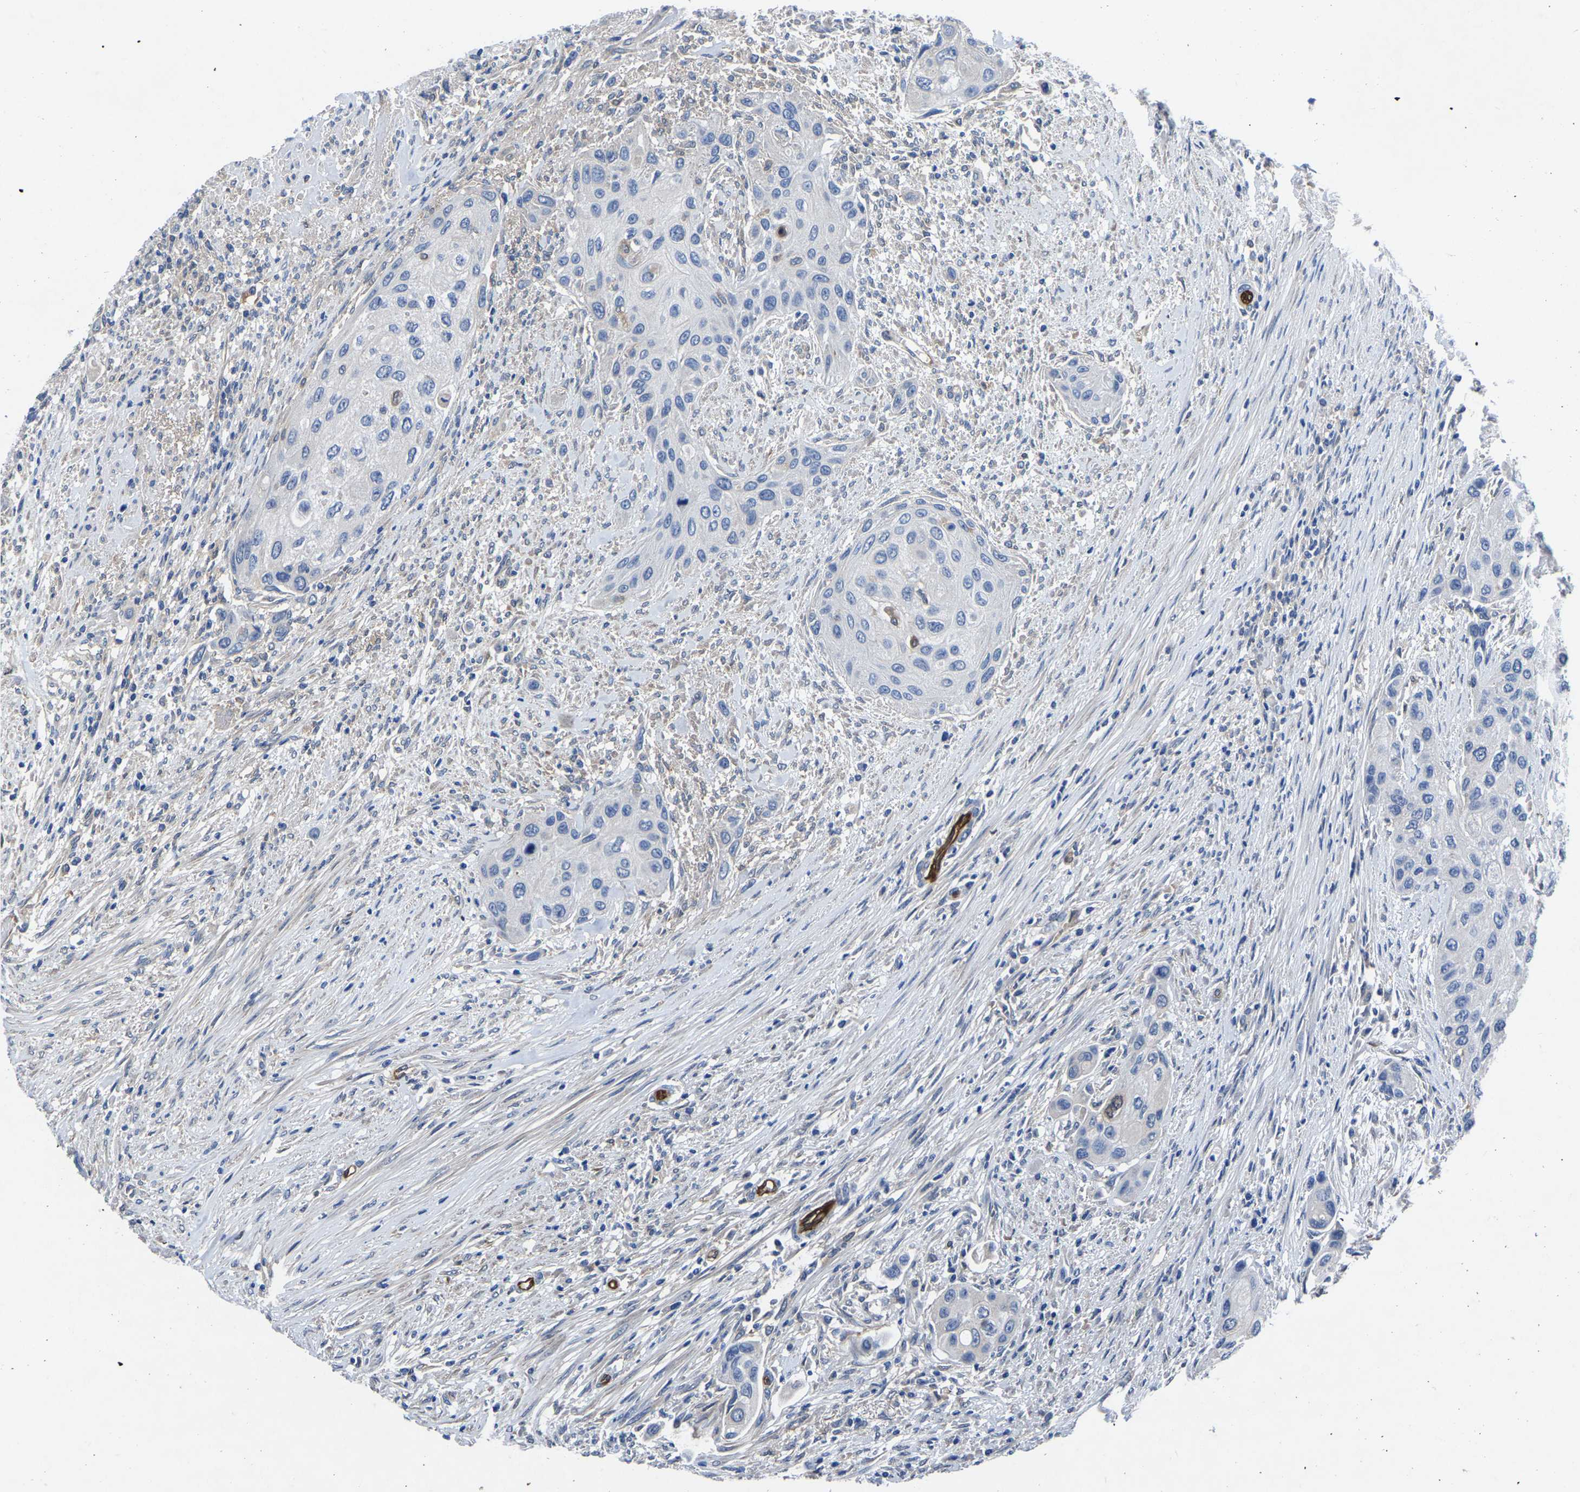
{"staining": {"intensity": "negative", "quantity": "none", "location": "none"}, "tissue": "urothelial cancer", "cell_type": "Tumor cells", "image_type": "cancer", "snomed": [{"axis": "morphology", "description": "Urothelial carcinoma, High grade"}, {"axis": "topography", "description": "Urinary bladder"}], "caption": "IHC photomicrograph of urothelial carcinoma (high-grade) stained for a protein (brown), which exhibits no positivity in tumor cells.", "gene": "ATG2B", "patient": {"sex": "female", "age": 56}}